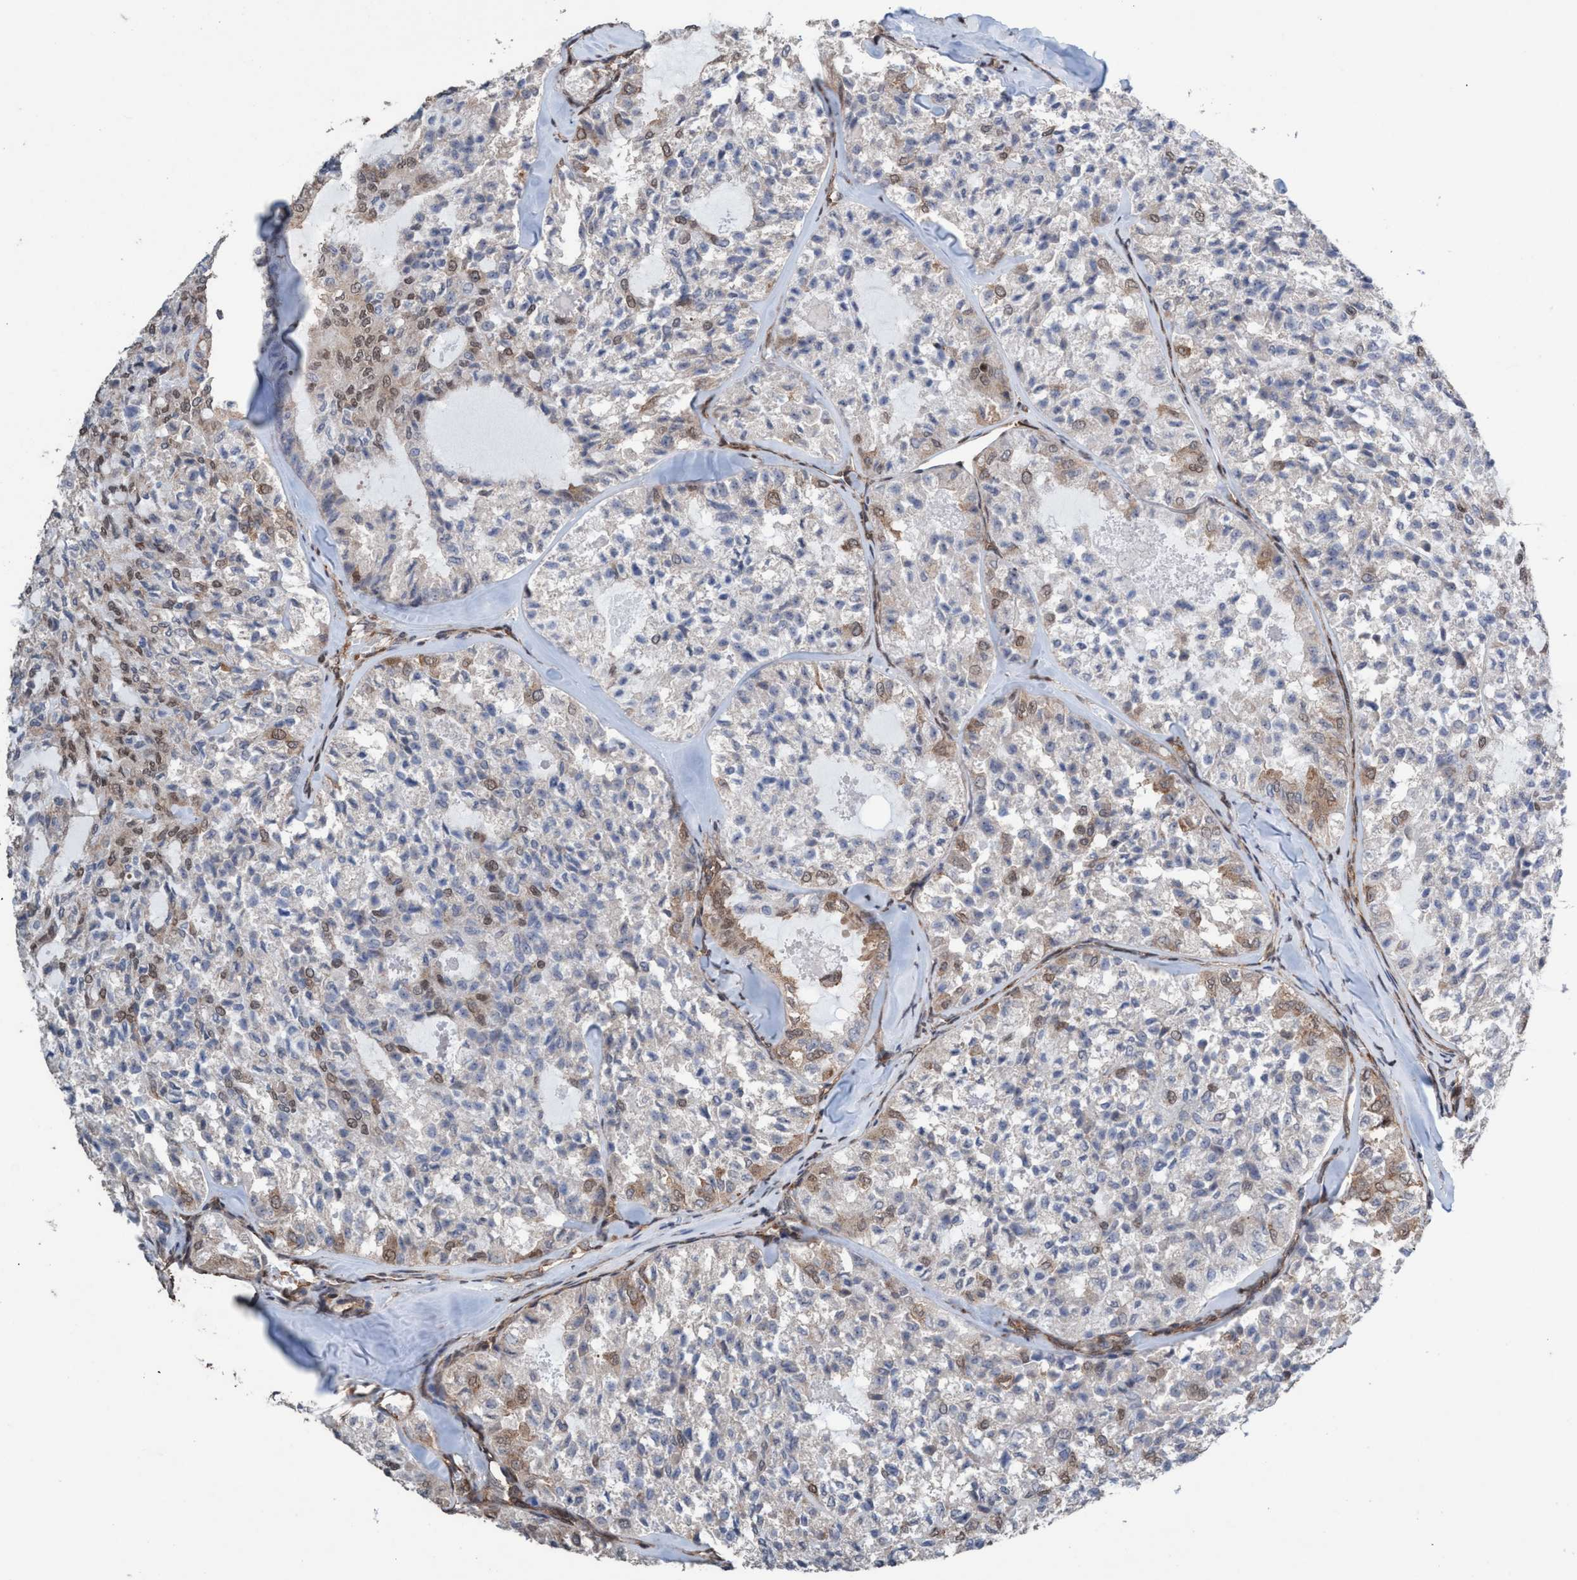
{"staining": {"intensity": "weak", "quantity": "25%-75%", "location": "cytoplasmic/membranous,nuclear"}, "tissue": "thyroid cancer", "cell_type": "Tumor cells", "image_type": "cancer", "snomed": [{"axis": "morphology", "description": "Follicular adenoma carcinoma, NOS"}, {"axis": "topography", "description": "Thyroid gland"}], "caption": "This is a photomicrograph of immunohistochemistry staining of thyroid follicular adenoma carcinoma, which shows weak expression in the cytoplasmic/membranous and nuclear of tumor cells.", "gene": "METAP2", "patient": {"sex": "male", "age": 75}}